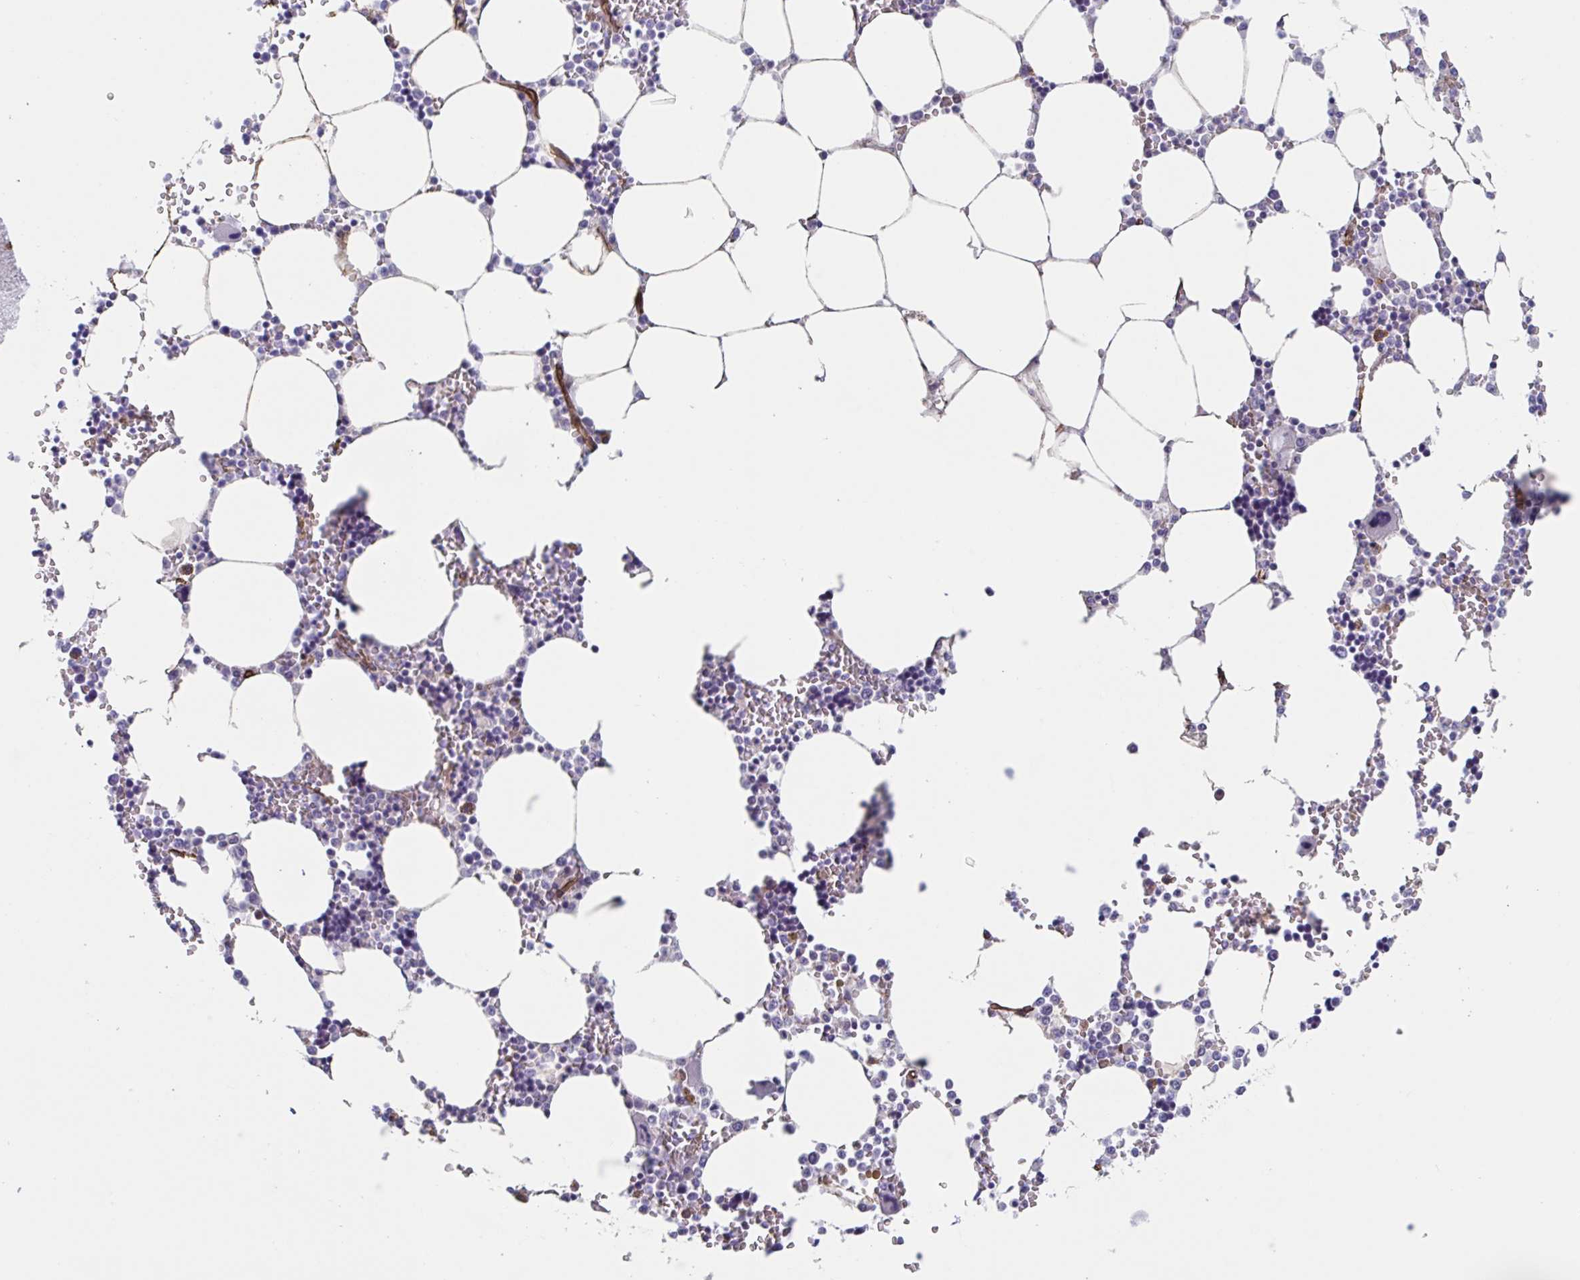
{"staining": {"intensity": "negative", "quantity": "none", "location": "none"}, "tissue": "bone marrow", "cell_type": "Hematopoietic cells", "image_type": "normal", "snomed": [{"axis": "morphology", "description": "Normal tissue, NOS"}, {"axis": "topography", "description": "Bone marrow"}], "caption": "The immunohistochemistry photomicrograph has no significant staining in hematopoietic cells of bone marrow. (DAB (3,3'-diaminobenzidine) immunohistochemistry (IHC) with hematoxylin counter stain).", "gene": "CITED4", "patient": {"sex": "male", "age": 64}}